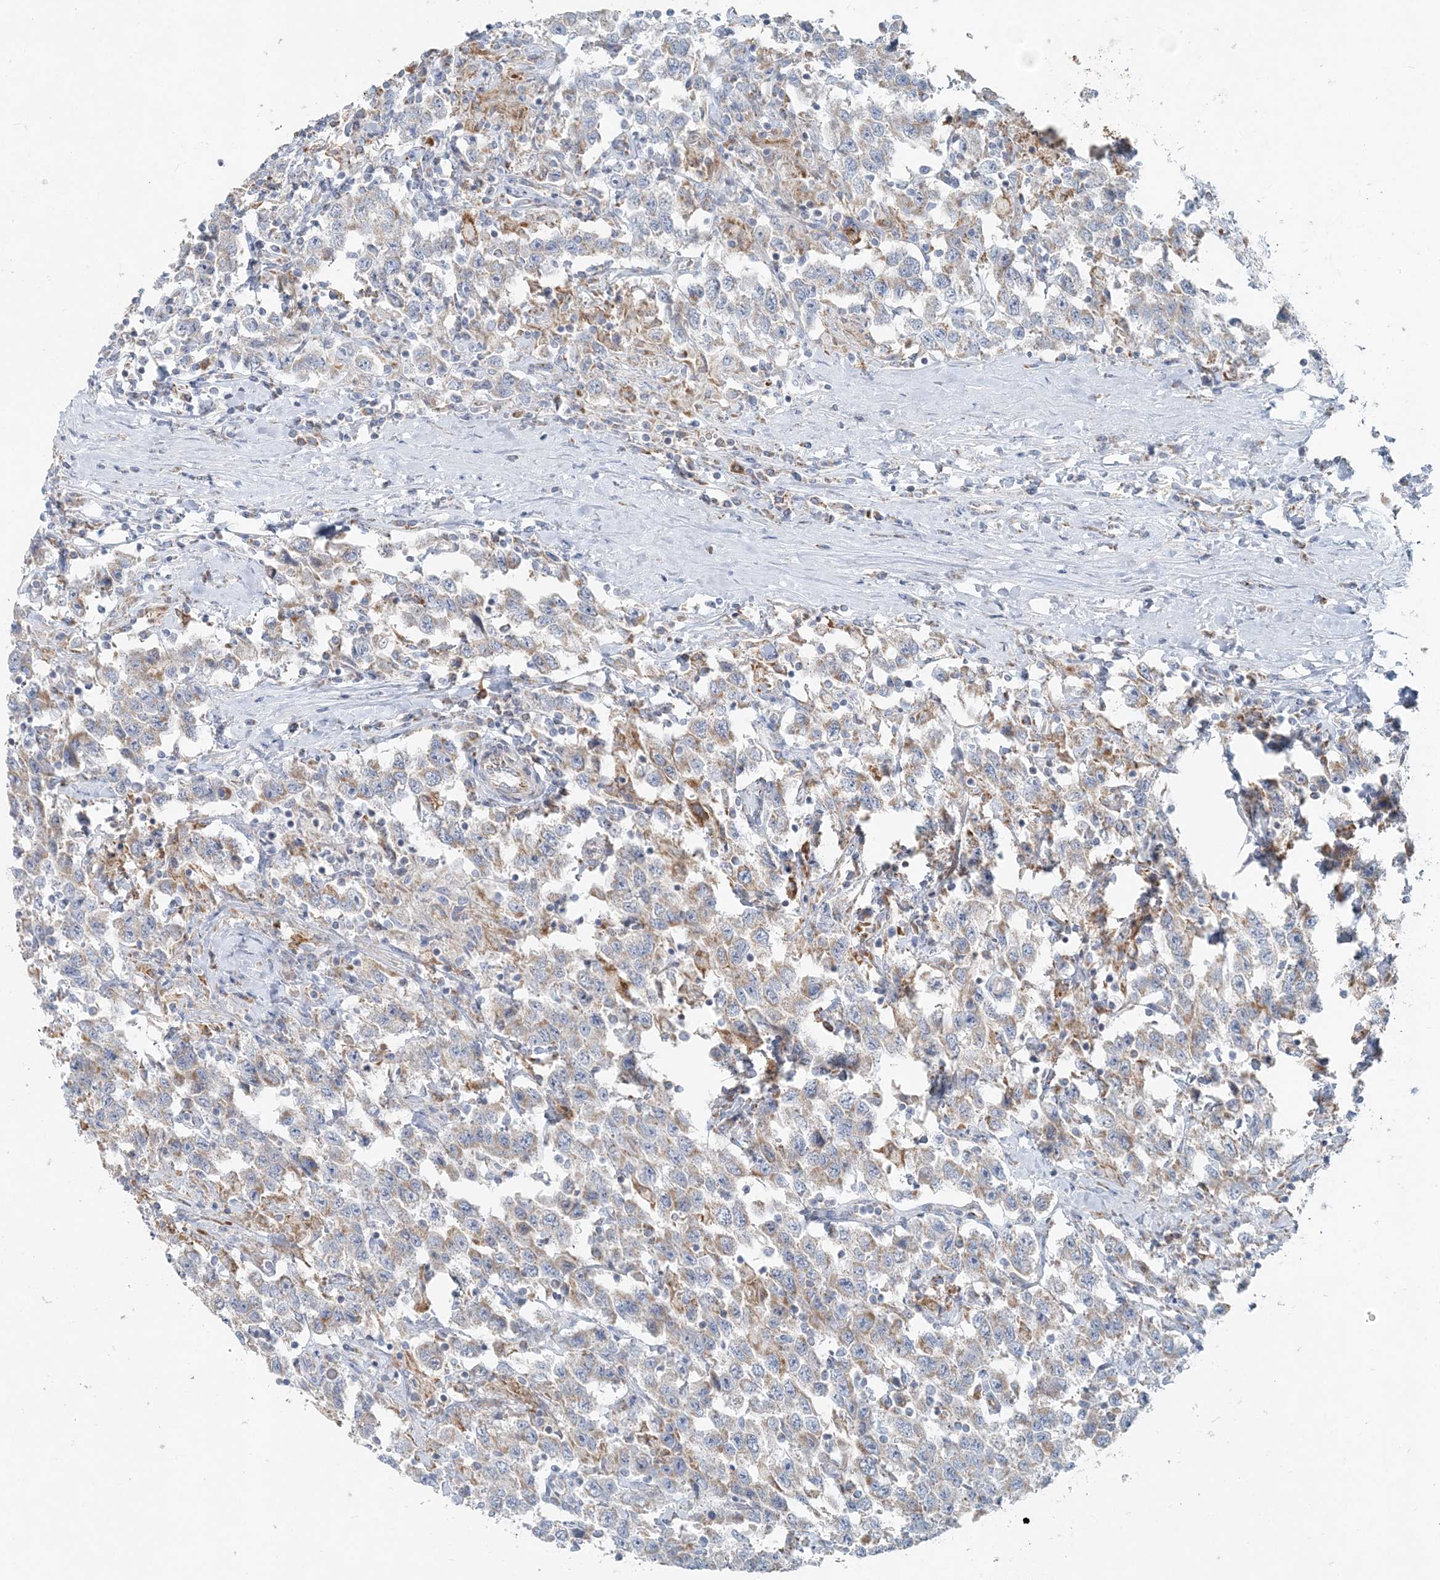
{"staining": {"intensity": "weak", "quantity": "25%-75%", "location": "cytoplasmic/membranous"}, "tissue": "testis cancer", "cell_type": "Tumor cells", "image_type": "cancer", "snomed": [{"axis": "morphology", "description": "Seminoma, NOS"}, {"axis": "topography", "description": "Testis"}], "caption": "Protein staining of seminoma (testis) tissue displays weak cytoplasmic/membranous positivity in approximately 25%-75% of tumor cells. Ihc stains the protein in brown and the nuclei are stained blue.", "gene": "PCCB", "patient": {"sex": "male", "age": 41}}